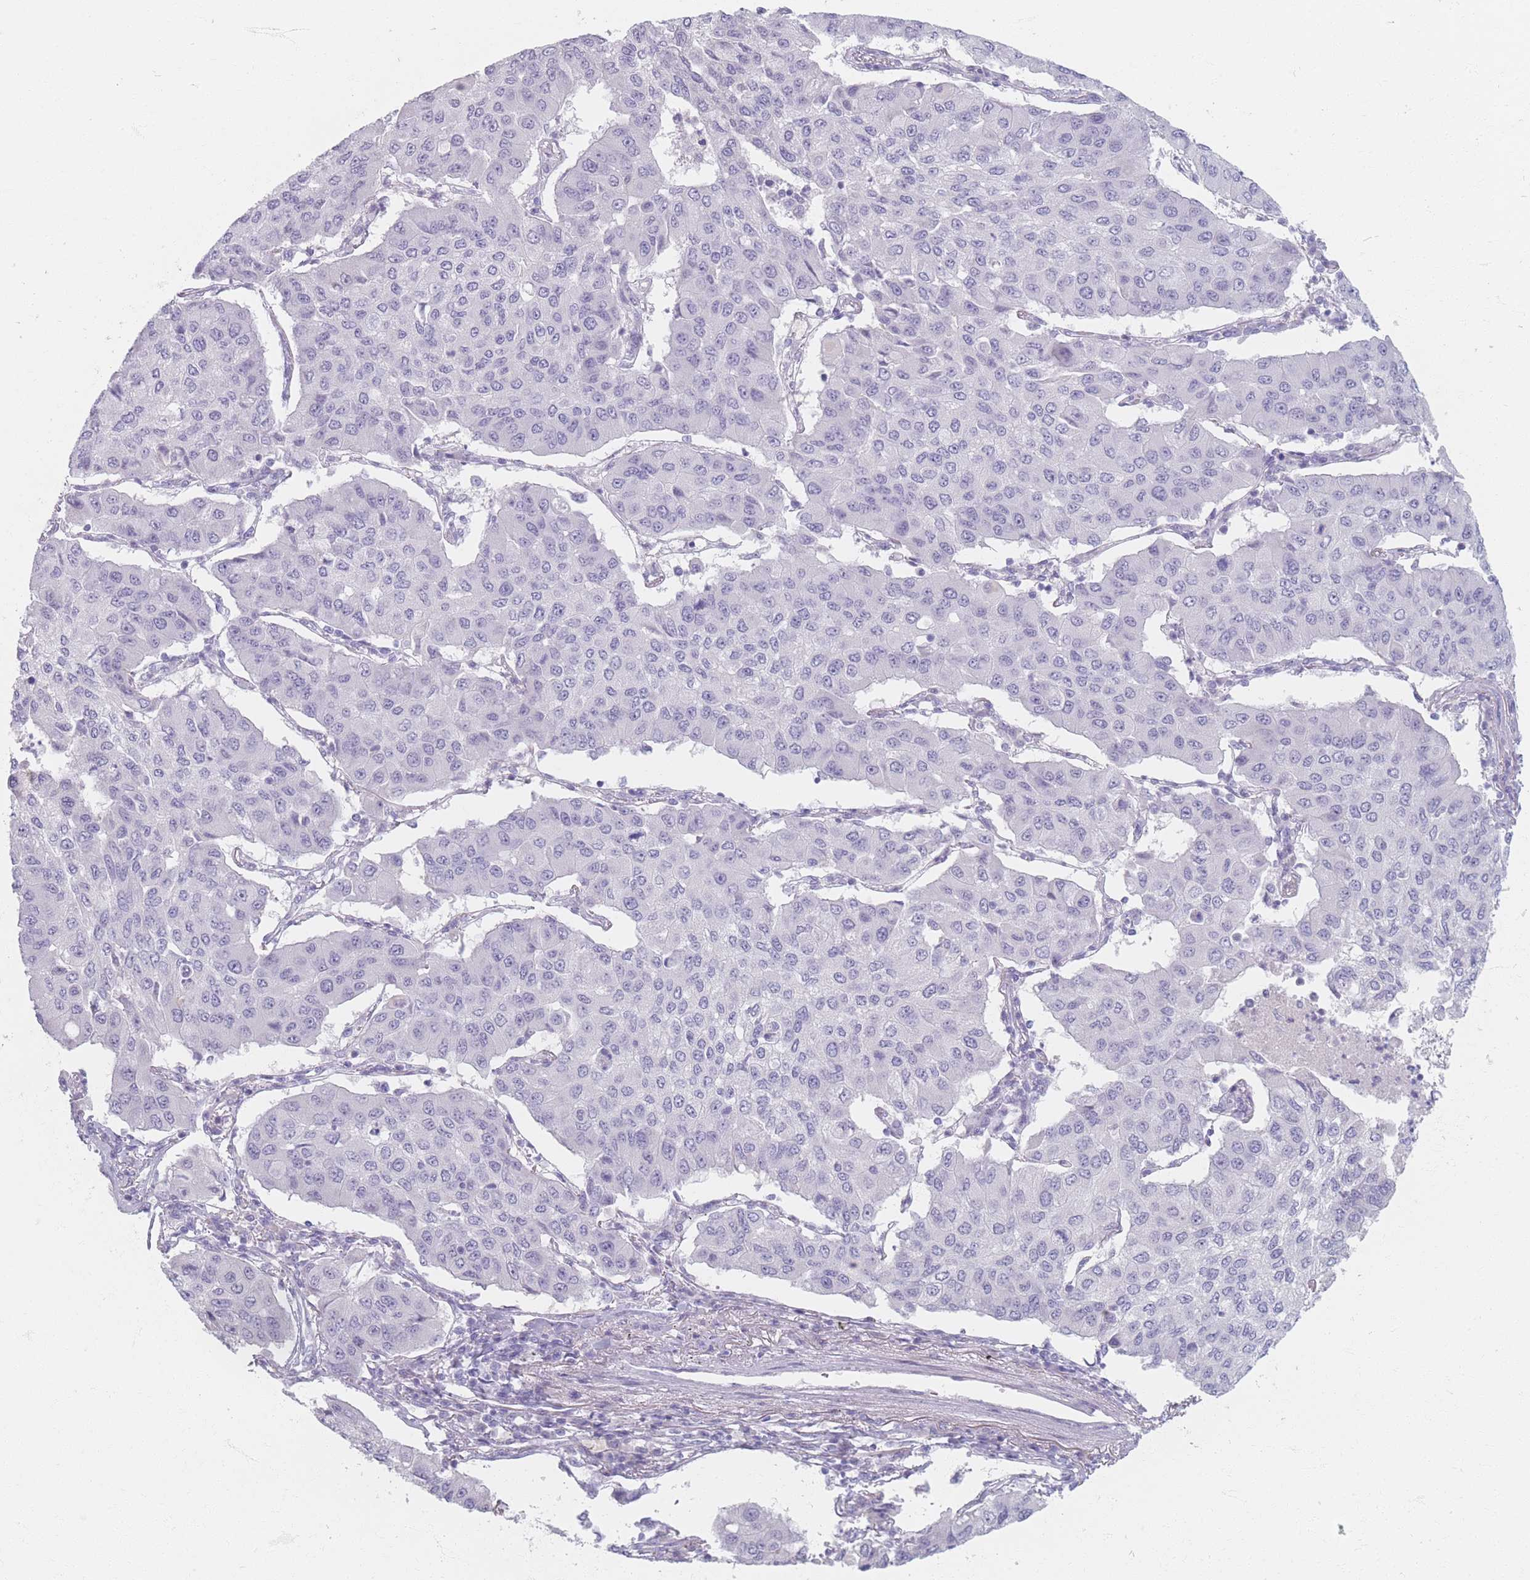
{"staining": {"intensity": "negative", "quantity": "none", "location": "none"}, "tissue": "lung cancer", "cell_type": "Tumor cells", "image_type": "cancer", "snomed": [{"axis": "morphology", "description": "Squamous cell carcinoma, NOS"}, {"axis": "topography", "description": "Lung"}], "caption": "Tumor cells are negative for protein expression in human lung squamous cell carcinoma.", "gene": "PIGM", "patient": {"sex": "male", "age": 74}}